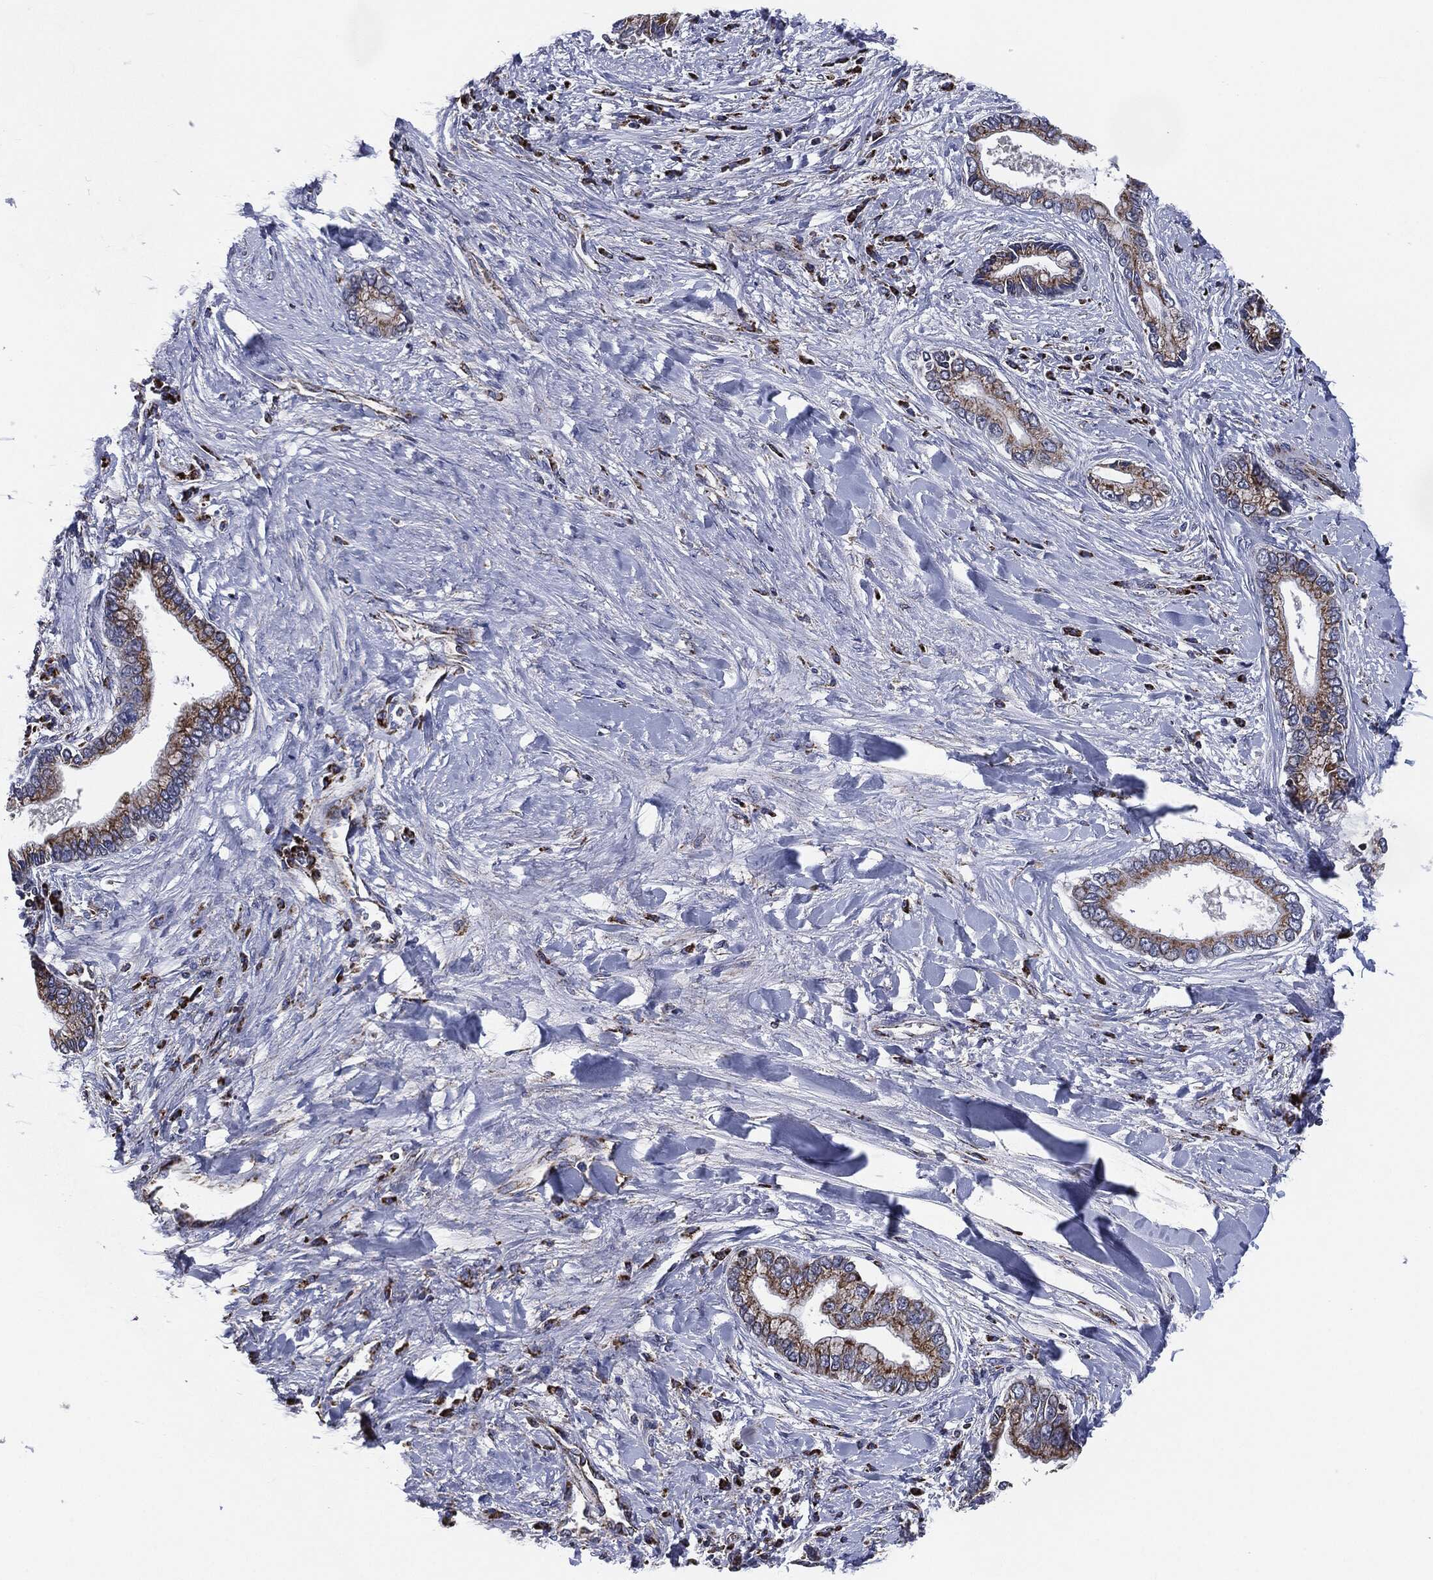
{"staining": {"intensity": "moderate", "quantity": ">75%", "location": "cytoplasmic/membranous"}, "tissue": "liver cancer", "cell_type": "Tumor cells", "image_type": "cancer", "snomed": [{"axis": "morphology", "description": "Cholangiocarcinoma"}, {"axis": "topography", "description": "Liver"}], "caption": "Immunohistochemical staining of human liver cholangiocarcinoma exhibits medium levels of moderate cytoplasmic/membranous protein positivity in about >75% of tumor cells.", "gene": "NDUFV2", "patient": {"sex": "male", "age": 50}}